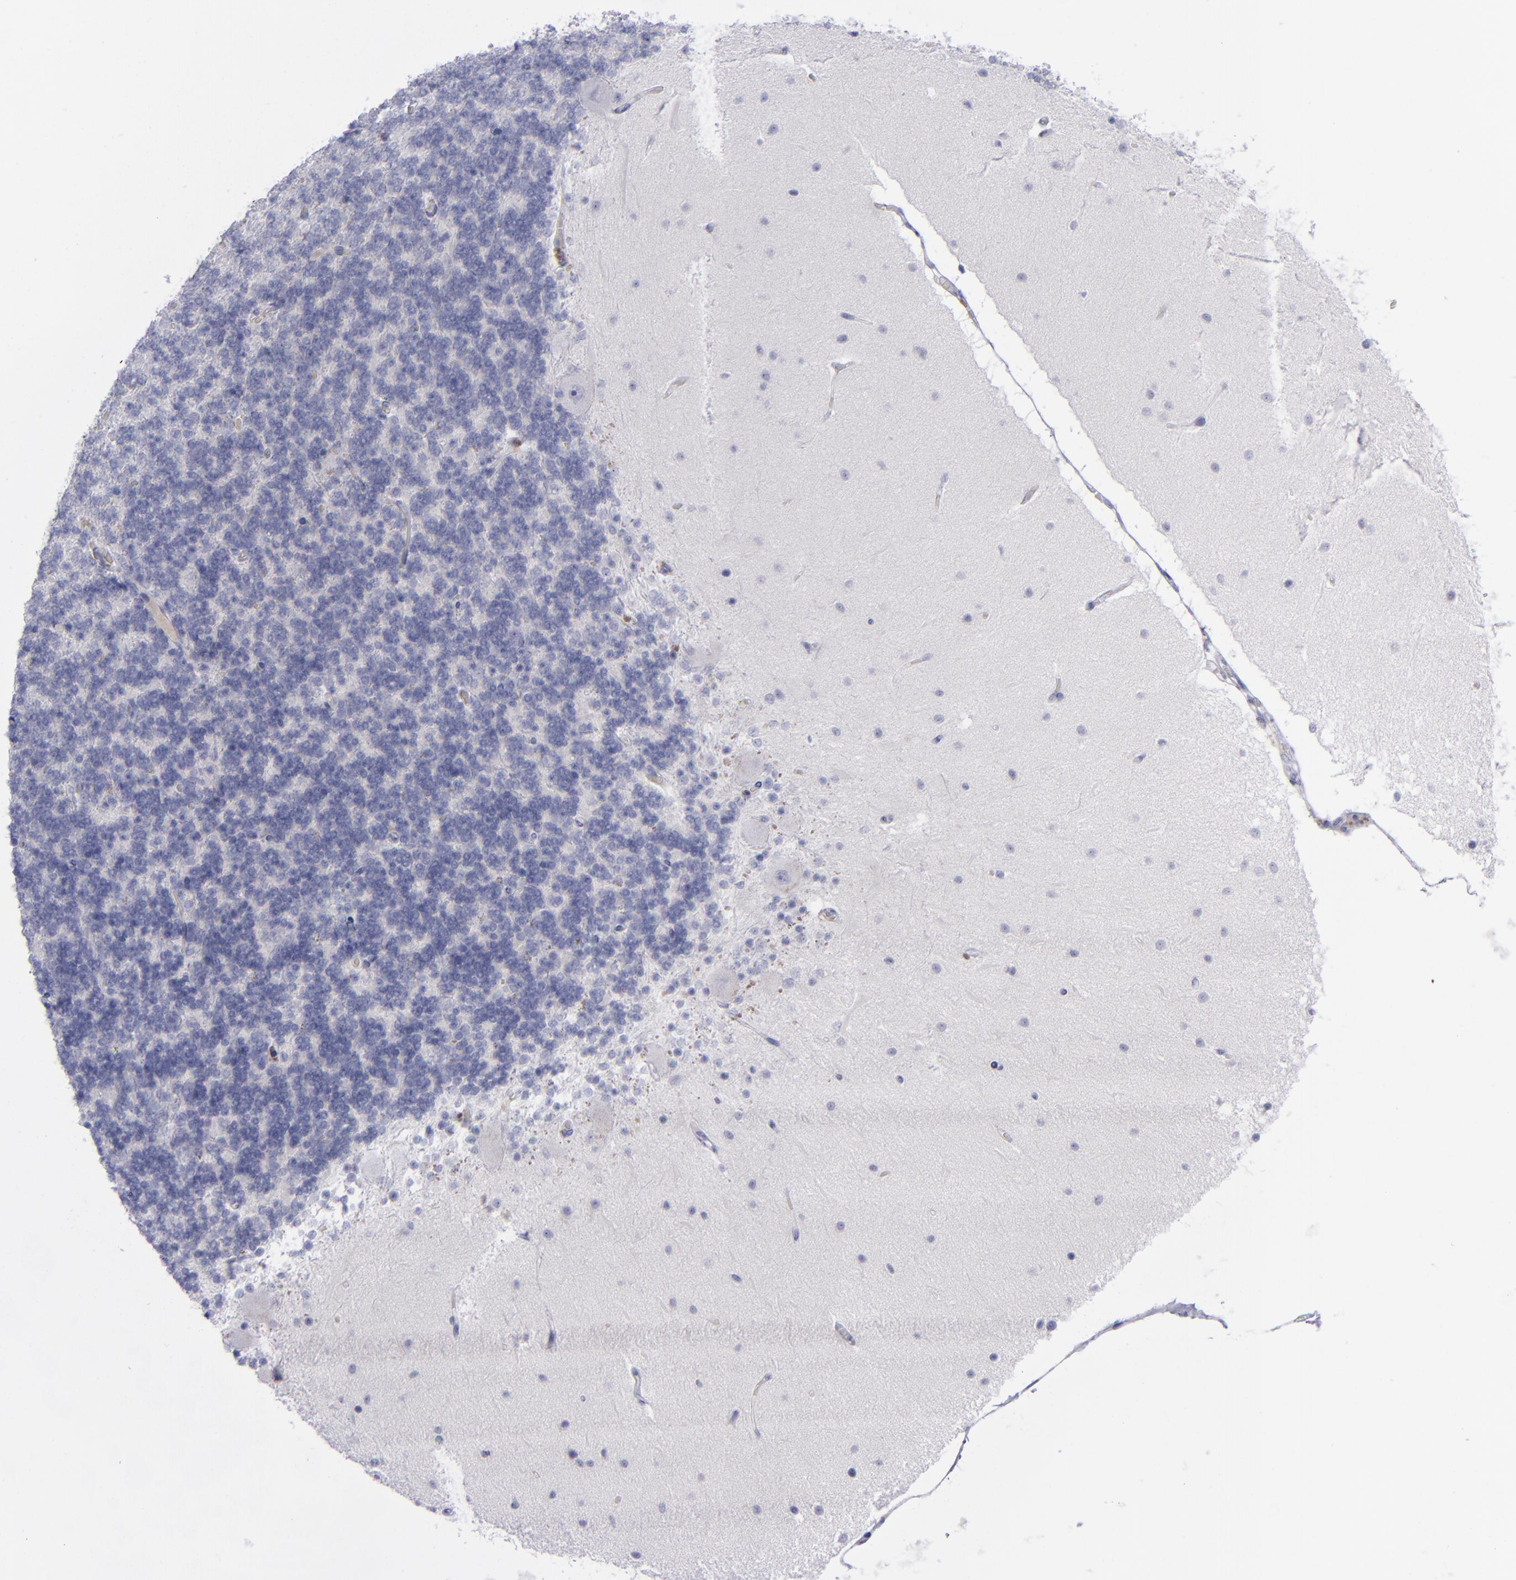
{"staining": {"intensity": "negative", "quantity": "none", "location": "none"}, "tissue": "cerebellum", "cell_type": "Cells in granular layer", "image_type": "normal", "snomed": [{"axis": "morphology", "description": "Normal tissue, NOS"}, {"axis": "topography", "description": "Cerebellum"}], "caption": "This photomicrograph is of benign cerebellum stained with IHC to label a protein in brown with the nuclei are counter-stained blue. There is no expression in cells in granular layer. Brightfield microscopy of immunohistochemistry stained with DAB (3,3'-diaminobenzidine) (brown) and hematoxylin (blue), captured at high magnification.", "gene": "AURKA", "patient": {"sex": "female", "age": 54}}